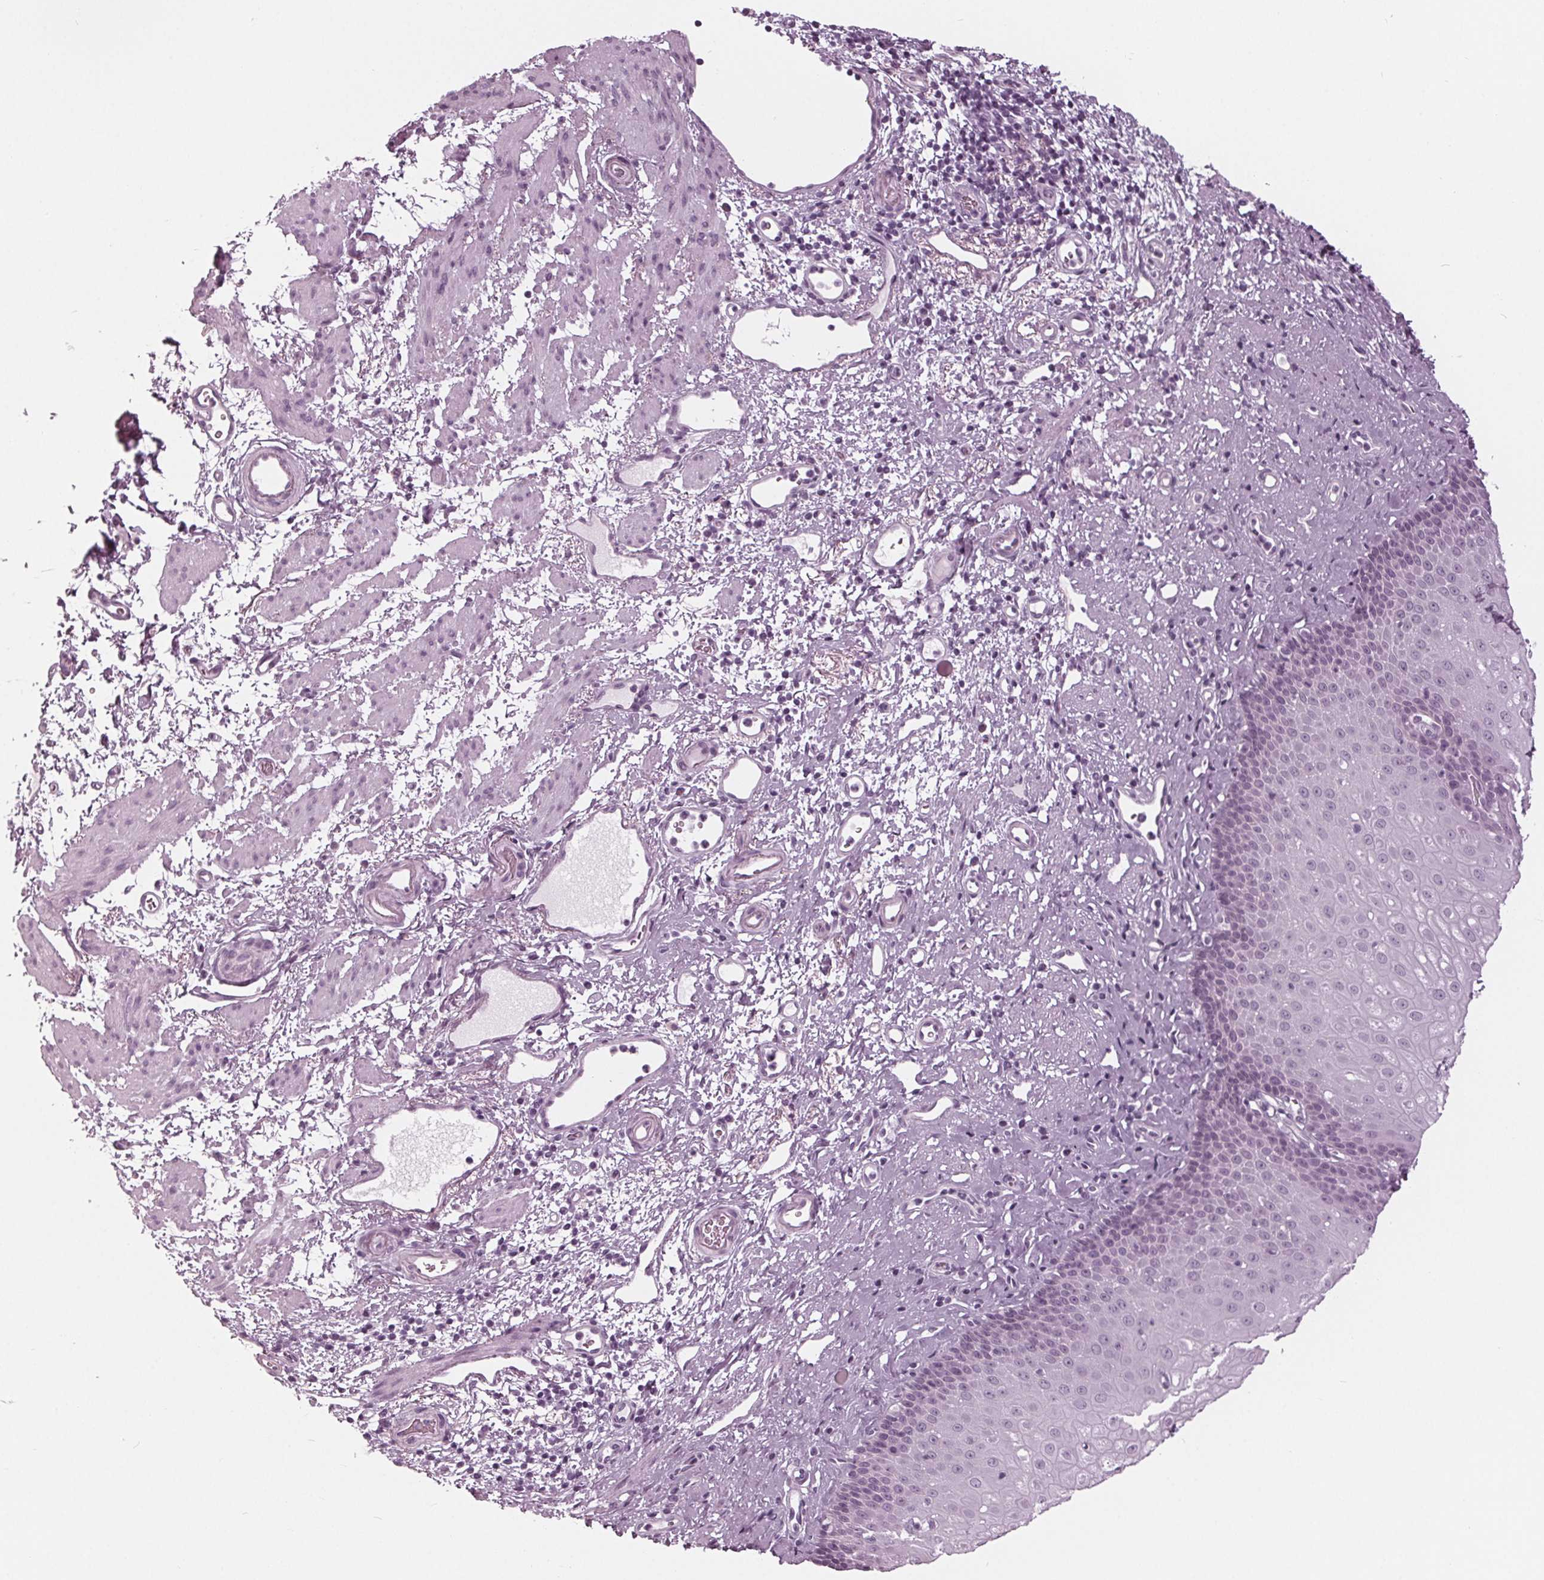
{"staining": {"intensity": "negative", "quantity": "none", "location": "none"}, "tissue": "esophagus", "cell_type": "Squamous epithelial cells", "image_type": "normal", "snomed": [{"axis": "morphology", "description": "Normal tissue, NOS"}, {"axis": "topography", "description": "Esophagus"}], "caption": "There is no significant expression in squamous epithelial cells of esophagus. (DAB immunohistochemistry visualized using brightfield microscopy, high magnification).", "gene": "KRT28", "patient": {"sex": "female", "age": 68}}